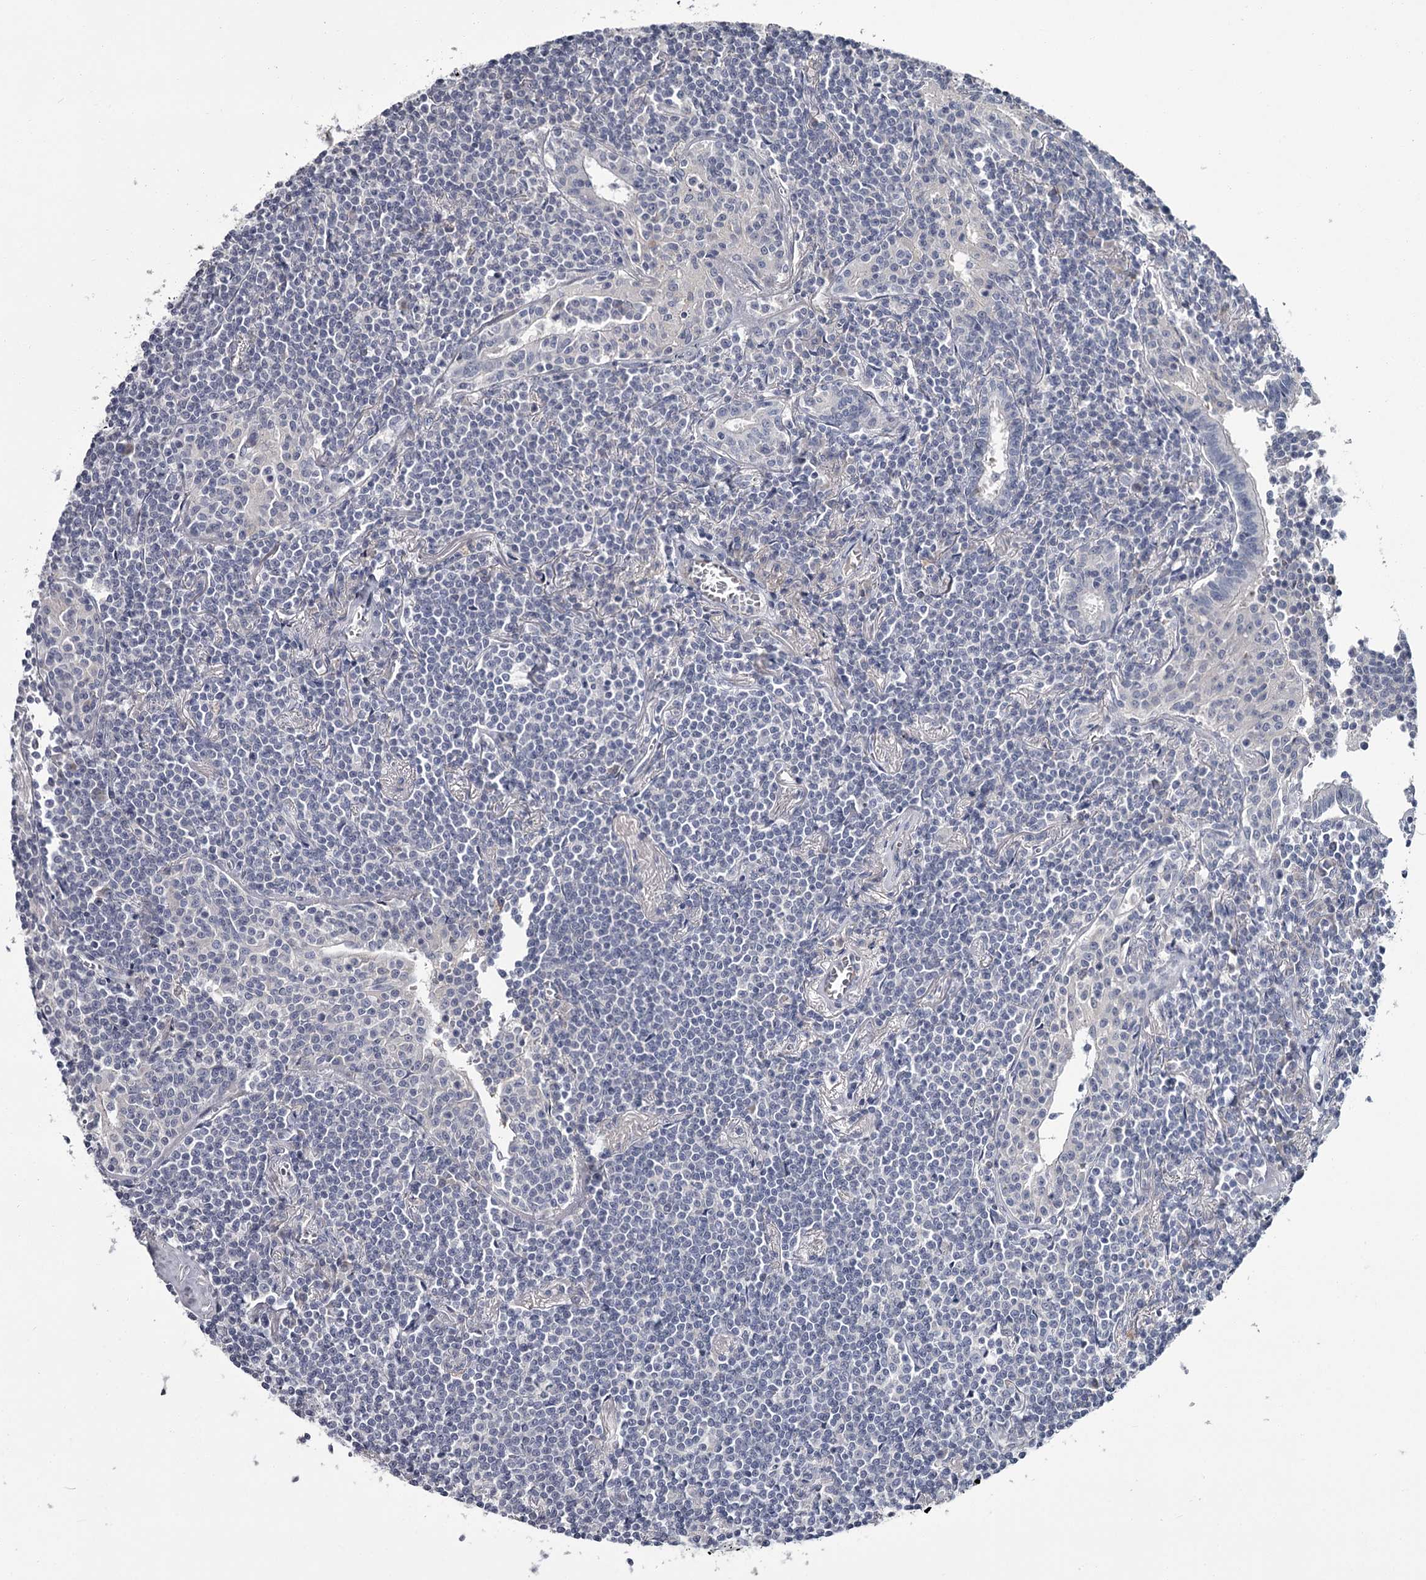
{"staining": {"intensity": "negative", "quantity": "none", "location": "none"}, "tissue": "lymphoma", "cell_type": "Tumor cells", "image_type": "cancer", "snomed": [{"axis": "morphology", "description": "Malignant lymphoma, non-Hodgkin's type, Low grade"}, {"axis": "topography", "description": "Lung"}], "caption": "This is a micrograph of IHC staining of malignant lymphoma, non-Hodgkin's type (low-grade), which shows no staining in tumor cells.", "gene": "DAO", "patient": {"sex": "female", "age": 71}}